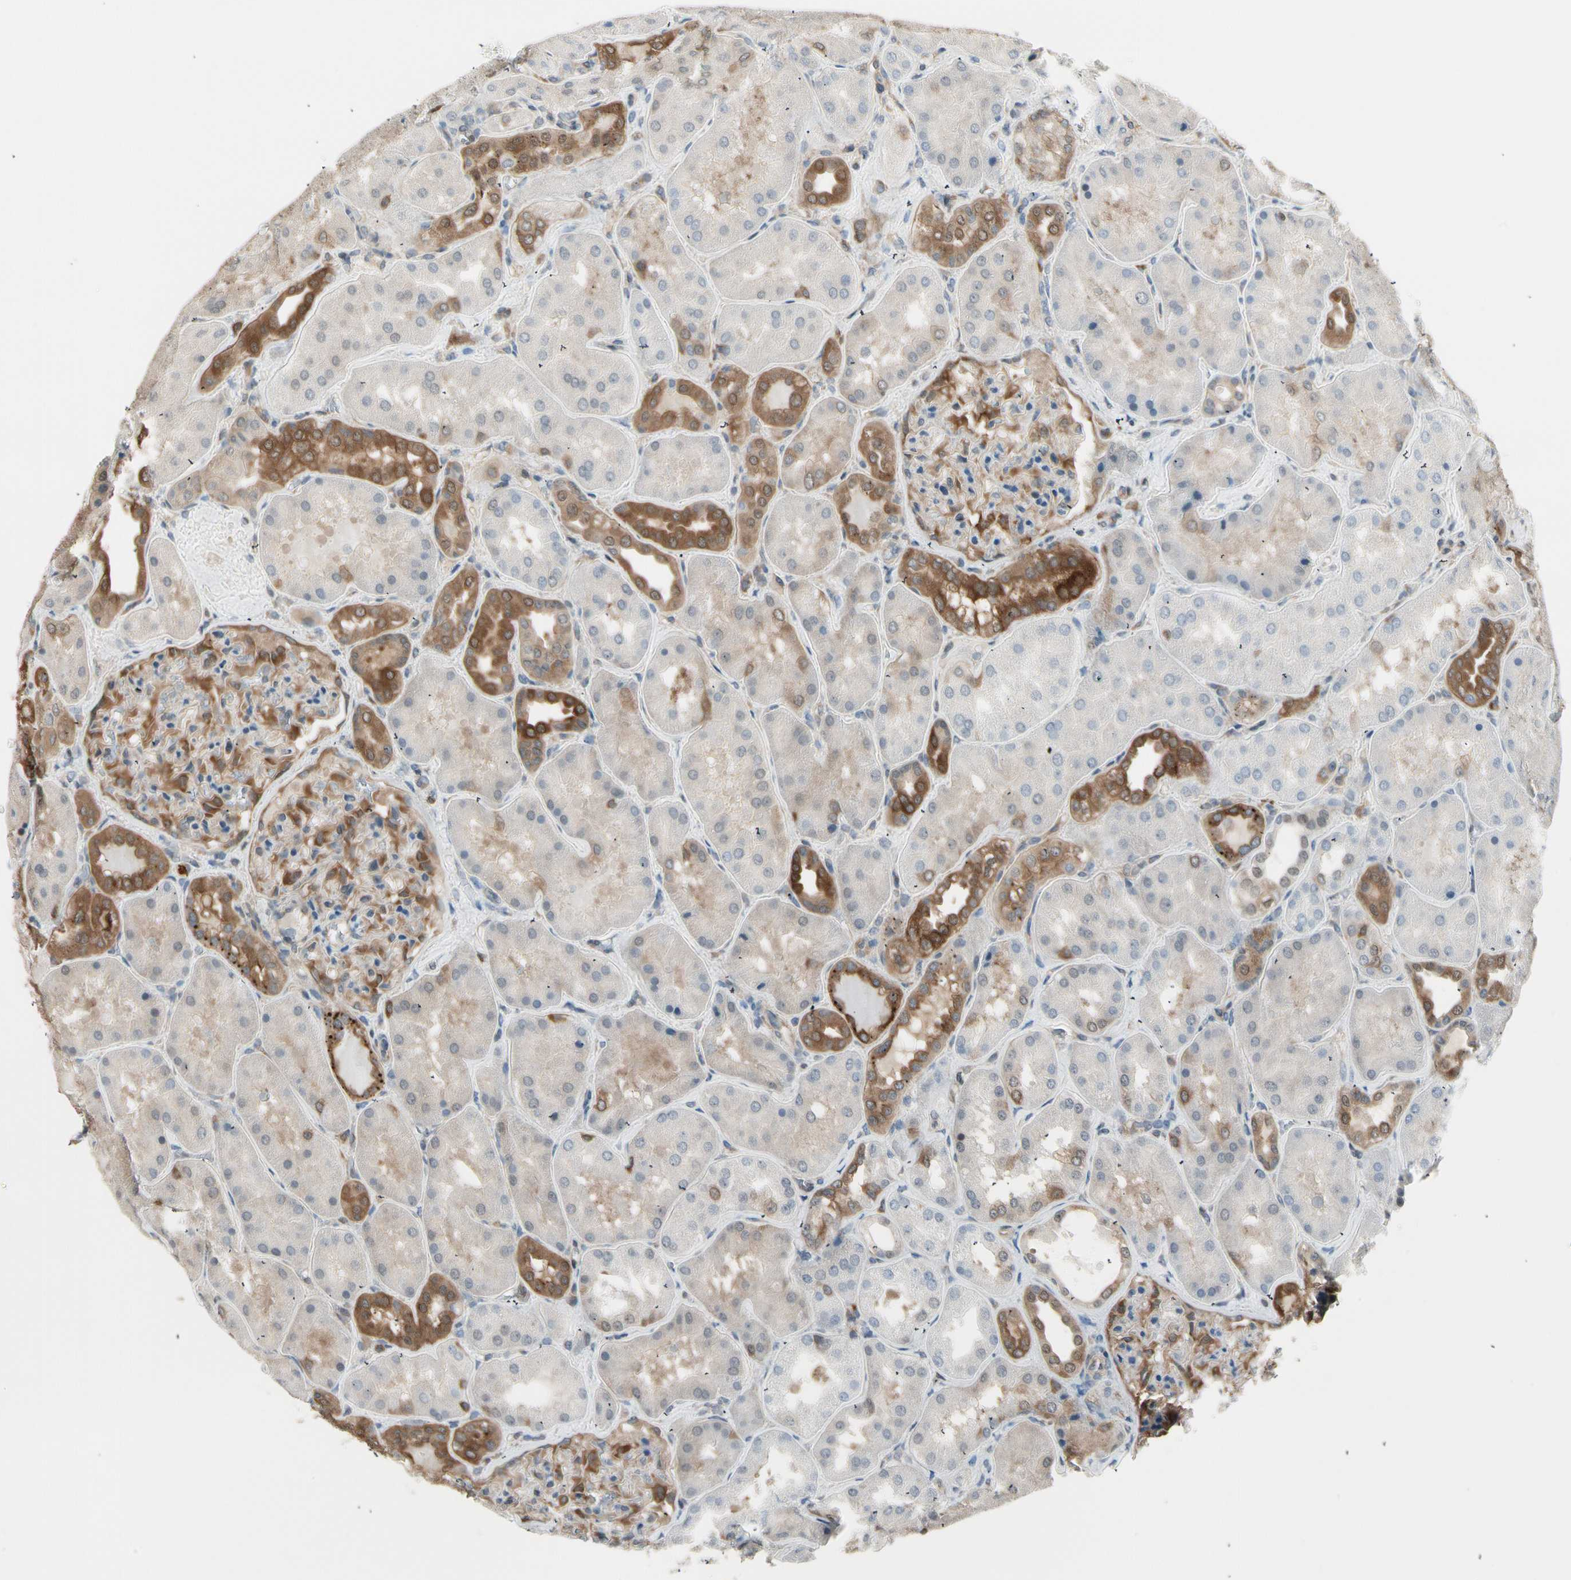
{"staining": {"intensity": "moderate", "quantity": "25%-75%", "location": "cytoplasmic/membranous"}, "tissue": "kidney", "cell_type": "Cells in glomeruli", "image_type": "normal", "snomed": [{"axis": "morphology", "description": "Normal tissue, NOS"}, {"axis": "topography", "description": "Kidney"}], "caption": "This histopathology image shows immunohistochemistry staining of unremarkable human kidney, with medium moderate cytoplasmic/membranous staining in approximately 25%-75% of cells in glomeruli.", "gene": "OXSR1", "patient": {"sex": "female", "age": 56}}